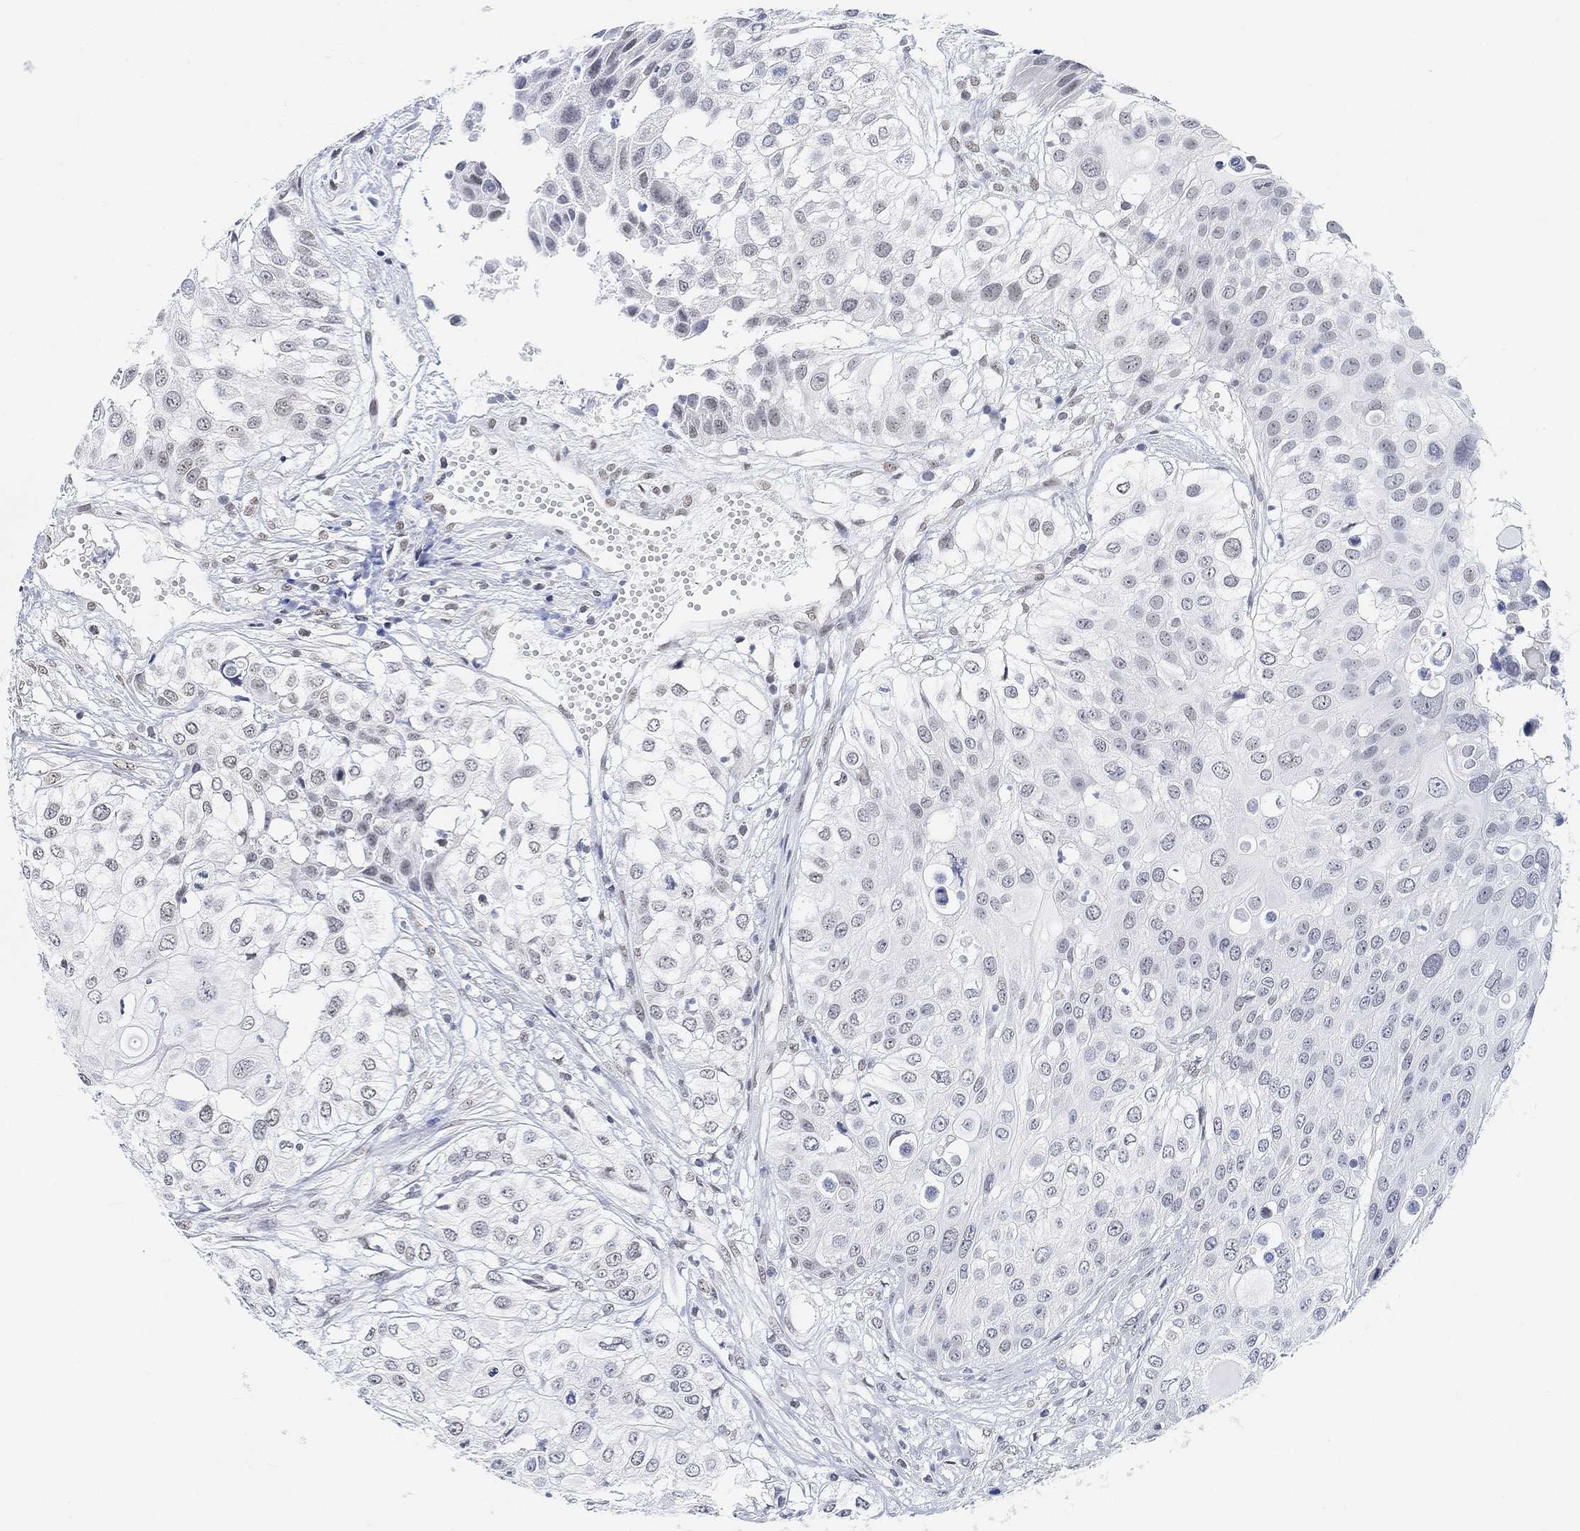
{"staining": {"intensity": "negative", "quantity": "none", "location": "none"}, "tissue": "urothelial cancer", "cell_type": "Tumor cells", "image_type": "cancer", "snomed": [{"axis": "morphology", "description": "Urothelial carcinoma, High grade"}, {"axis": "topography", "description": "Urinary bladder"}], "caption": "High magnification brightfield microscopy of high-grade urothelial carcinoma stained with DAB (3,3'-diaminobenzidine) (brown) and counterstained with hematoxylin (blue): tumor cells show no significant expression. Nuclei are stained in blue.", "gene": "PURG", "patient": {"sex": "female", "age": 79}}